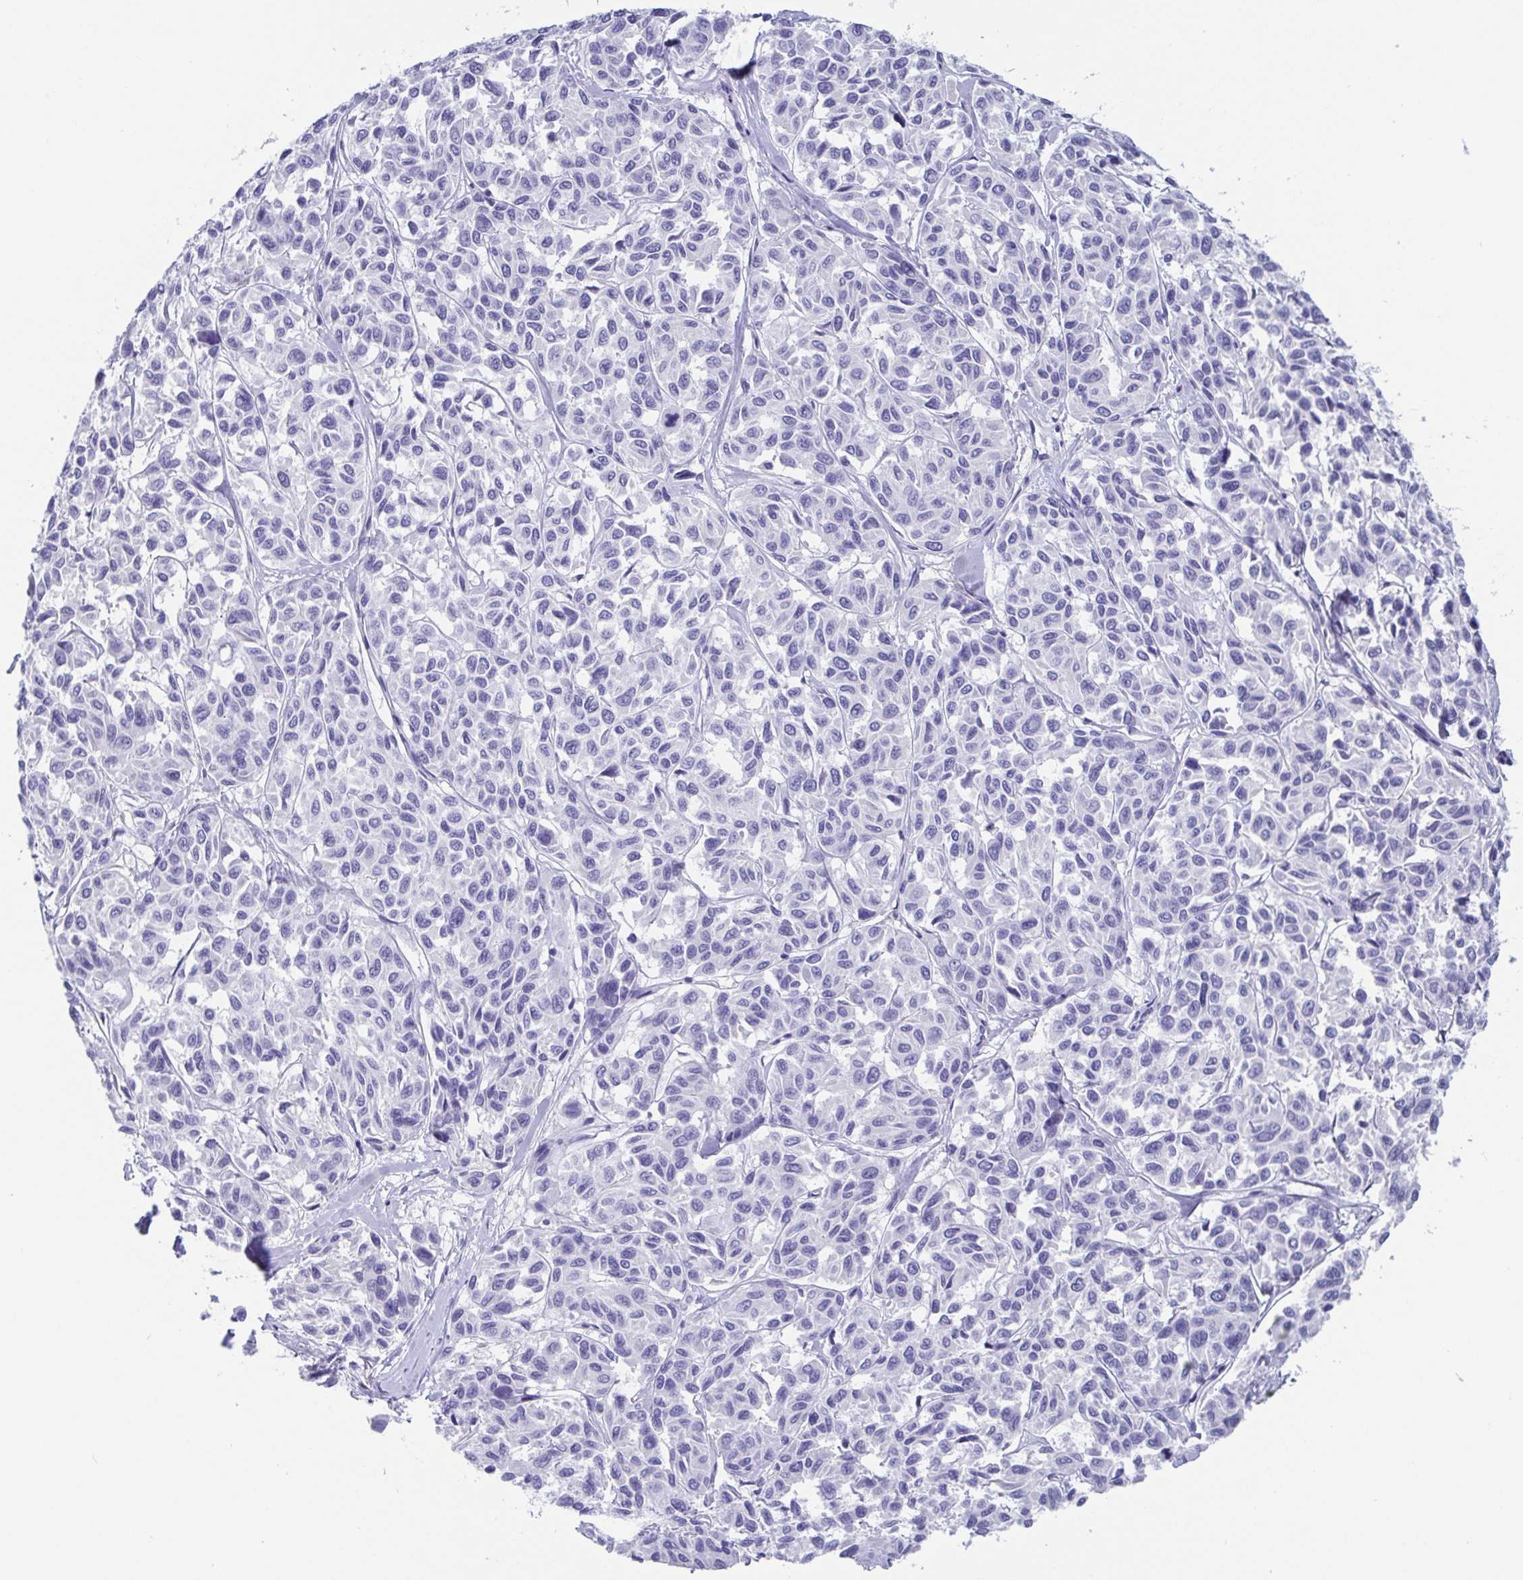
{"staining": {"intensity": "negative", "quantity": "none", "location": "none"}, "tissue": "melanoma", "cell_type": "Tumor cells", "image_type": "cancer", "snomed": [{"axis": "morphology", "description": "Malignant melanoma, NOS"}, {"axis": "topography", "description": "Skin"}], "caption": "Tumor cells show no significant protein staining in melanoma.", "gene": "SCGN", "patient": {"sex": "female", "age": 66}}